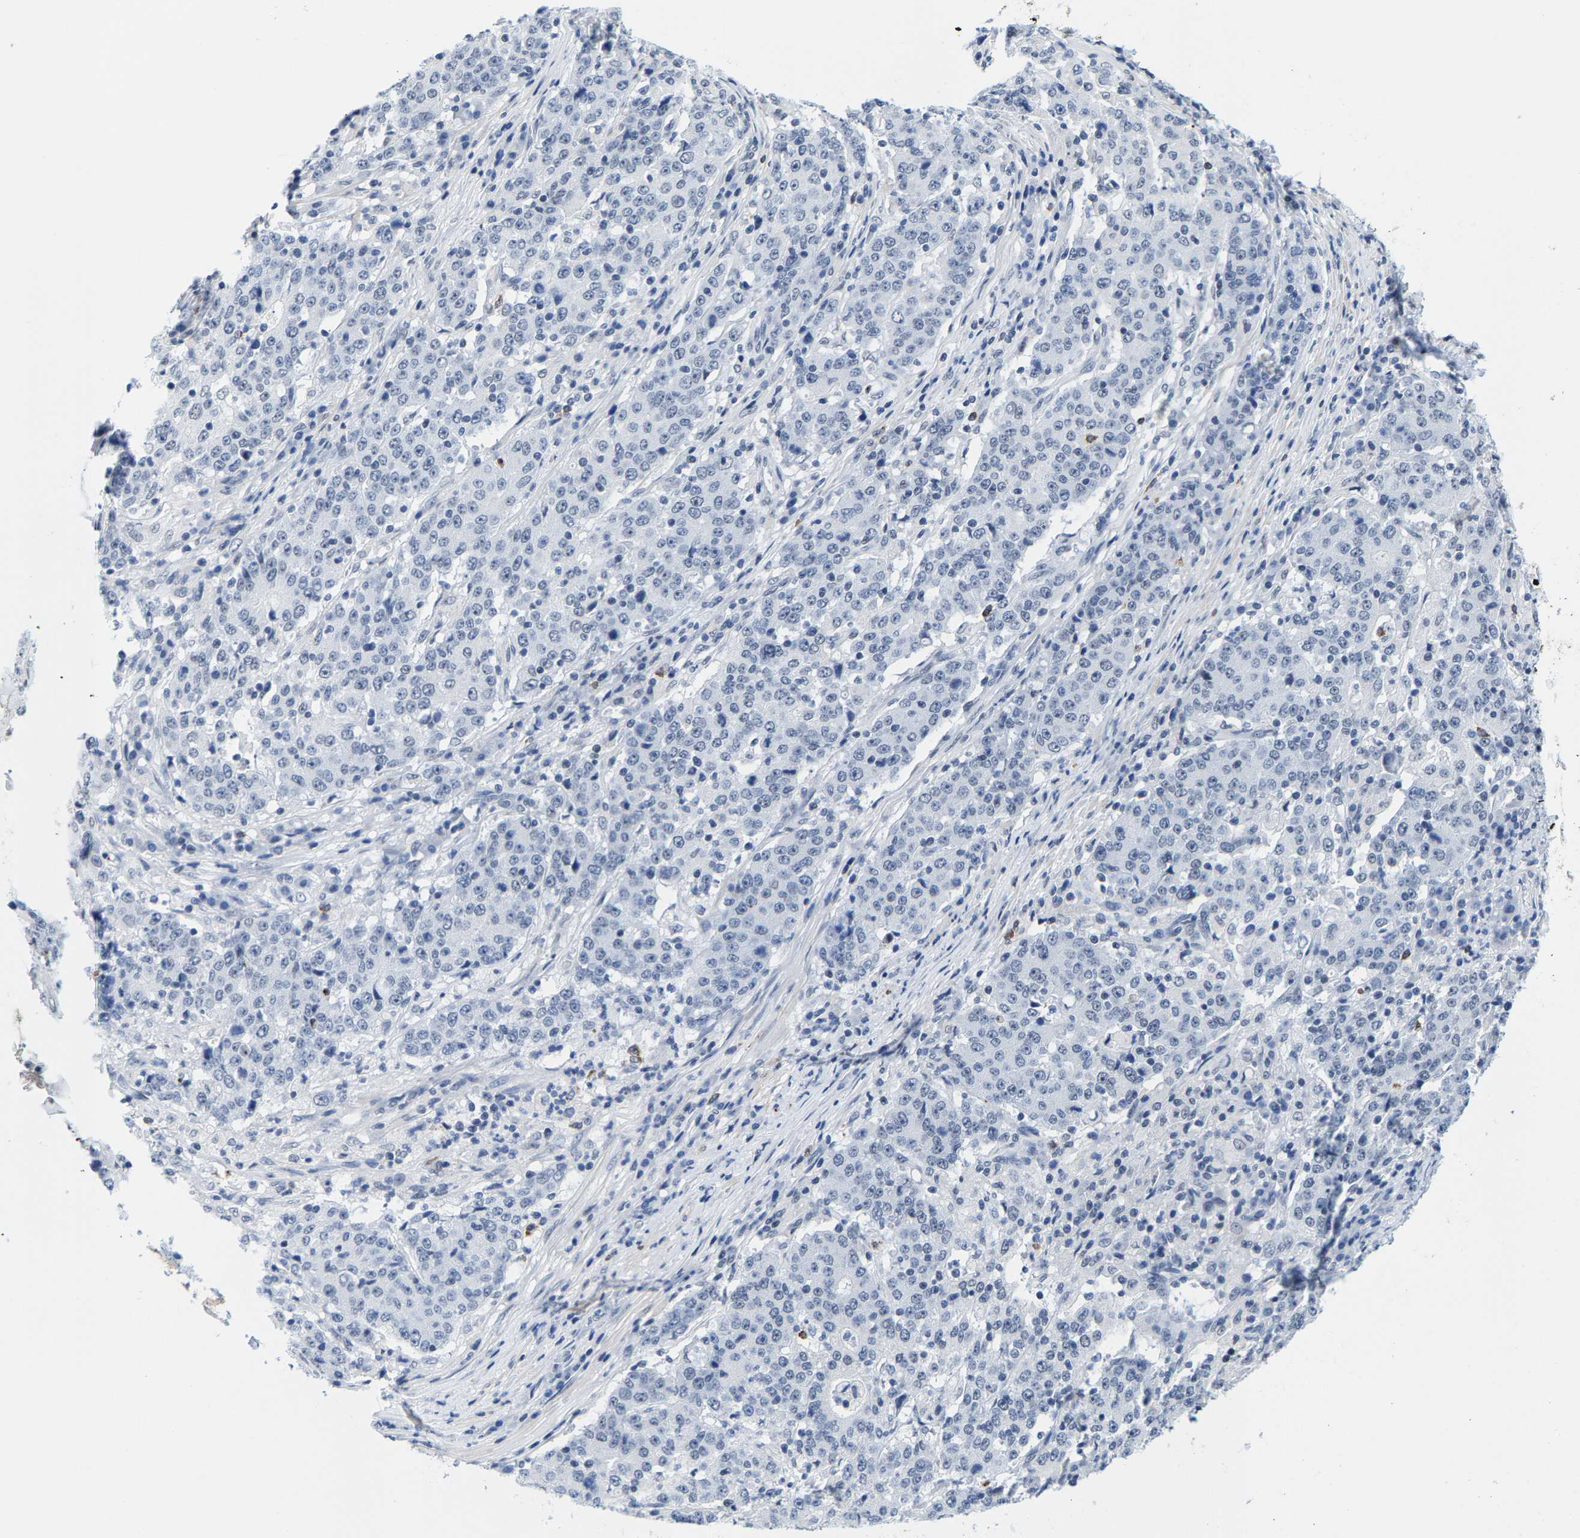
{"staining": {"intensity": "negative", "quantity": "none", "location": "none"}, "tissue": "stomach cancer", "cell_type": "Tumor cells", "image_type": "cancer", "snomed": [{"axis": "morphology", "description": "Adenocarcinoma, NOS"}, {"axis": "topography", "description": "Stomach"}], "caption": "Immunohistochemical staining of human adenocarcinoma (stomach) displays no significant expression in tumor cells.", "gene": "SETD1B", "patient": {"sex": "male", "age": 59}}